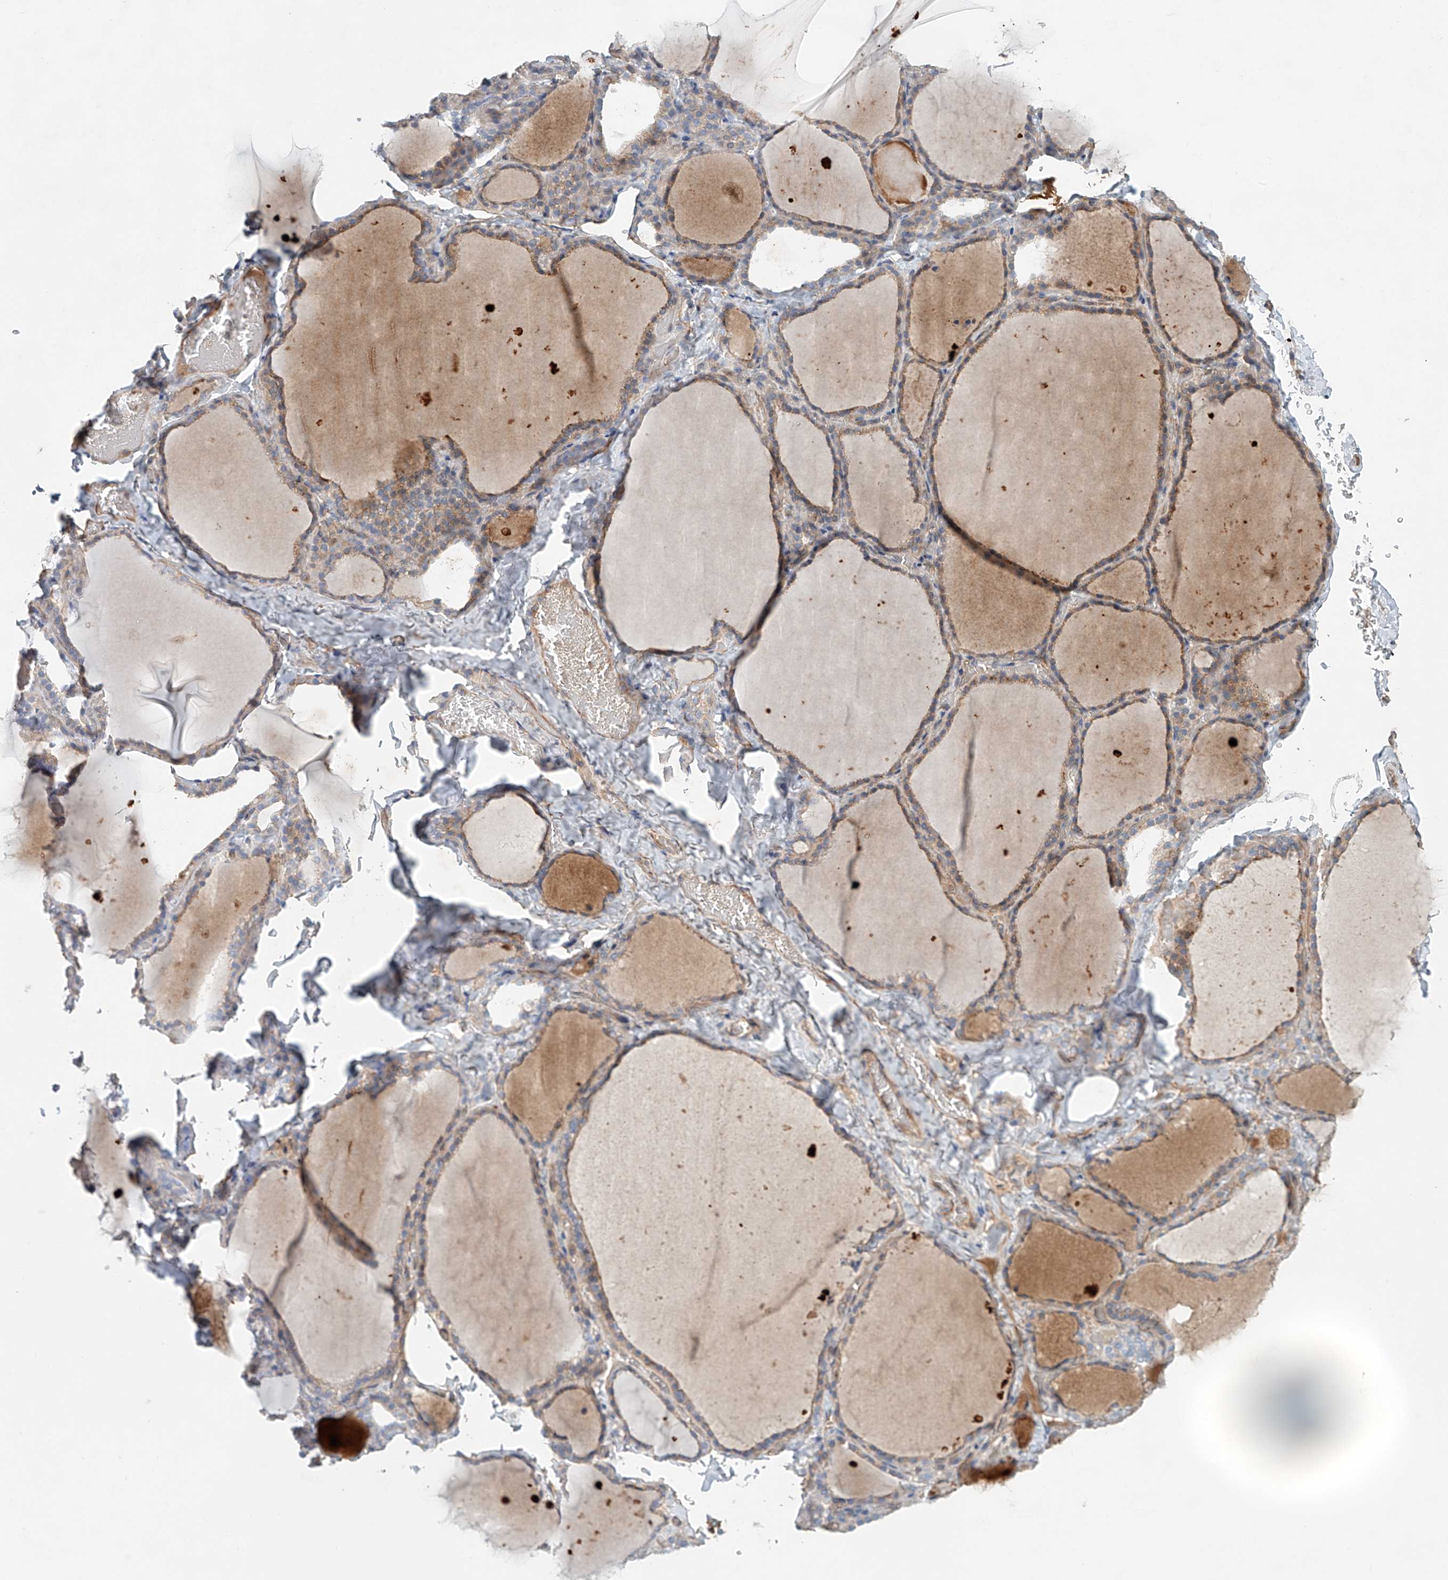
{"staining": {"intensity": "weak", "quantity": "25%-75%", "location": "cytoplasmic/membranous"}, "tissue": "thyroid gland", "cell_type": "Glandular cells", "image_type": "normal", "snomed": [{"axis": "morphology", "description": "Normal tissue, NOS"}, {"axis": "topography", "description": "Thyroid gland"}], "caption": "Glandular cells display low levels of weak cytoplasmic/membranous staining in approximately 25%-75% of cells in normal thyroid gland.", "gene": "FRYL", "patient": {"sex": "female", "age": 22}}